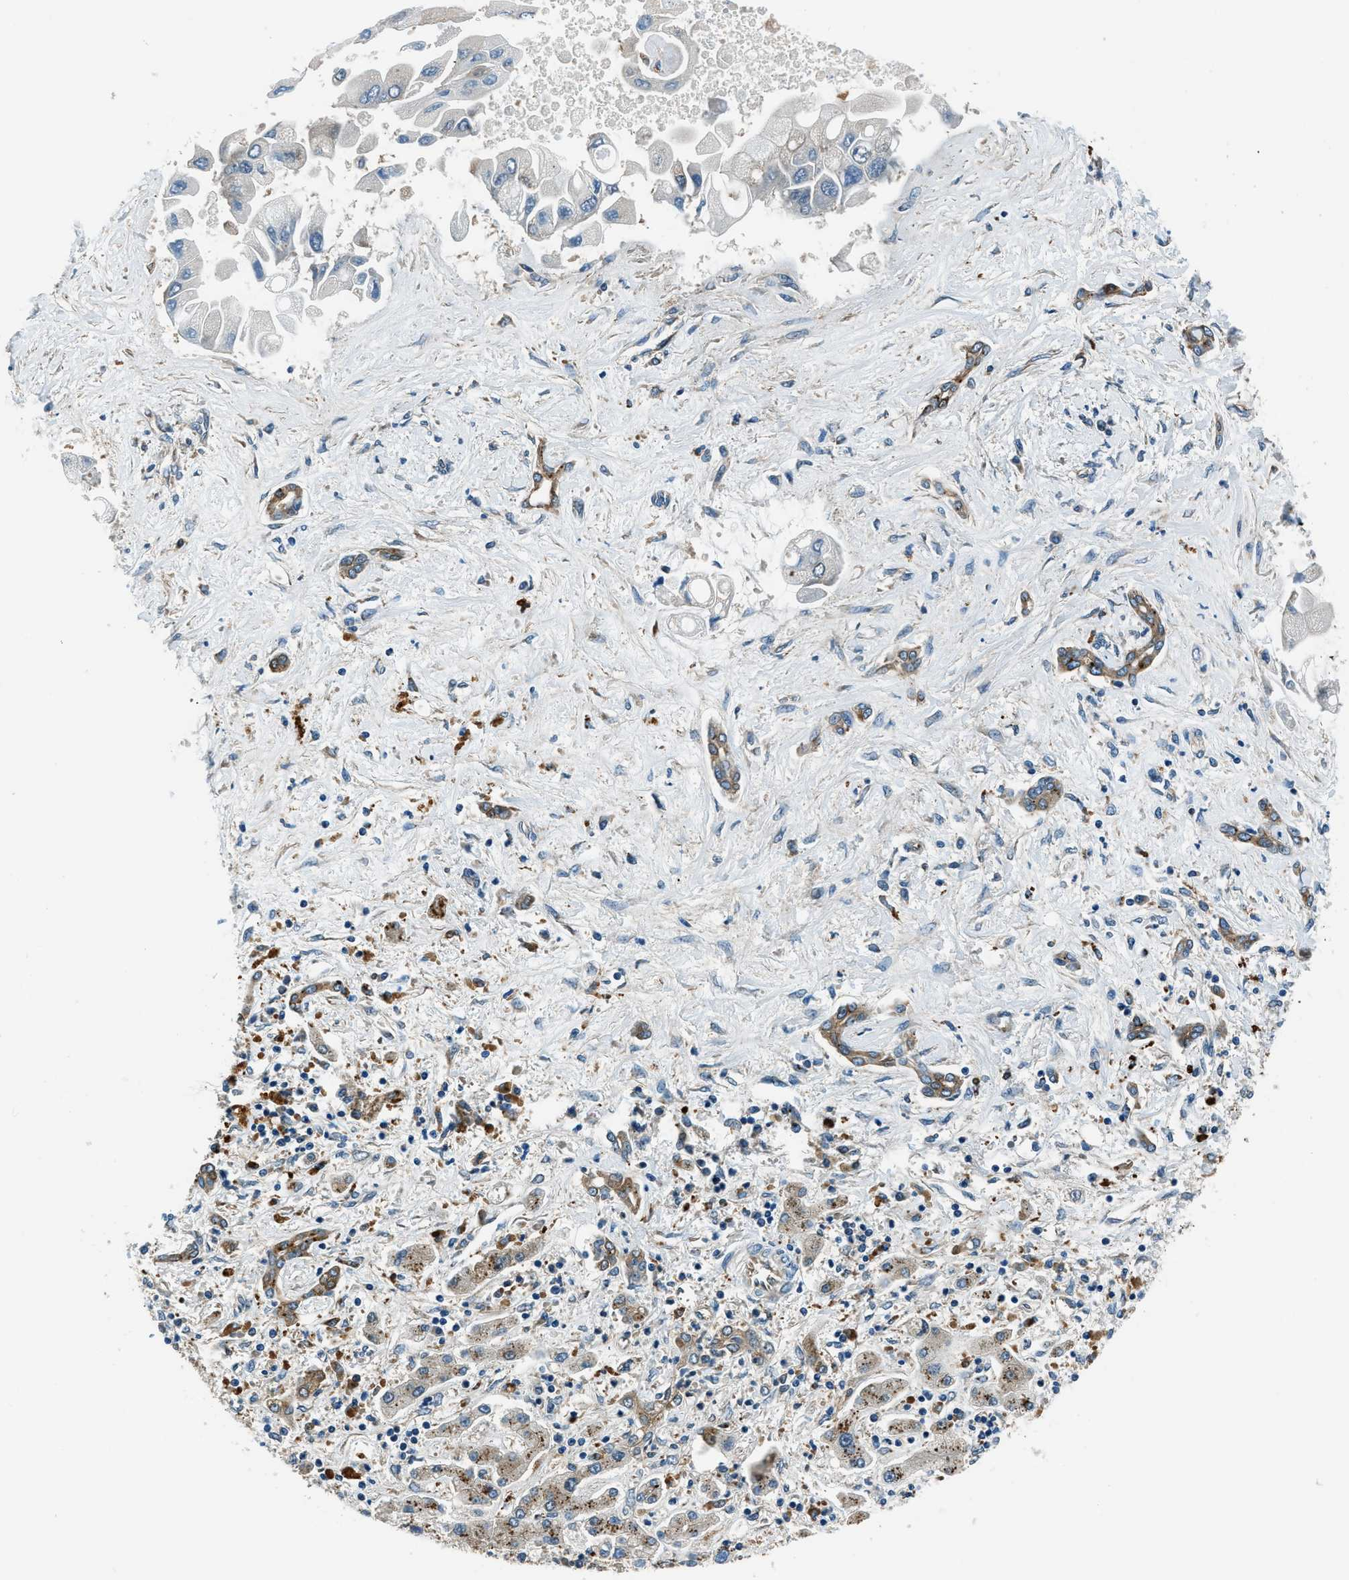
{"staining": {"intensity": "weak", "quantity": "<25%", "location": "cytoplasmic/membranous"}, "tissue": "liver cancer", "cell_type": "Tumor cells", "image_type": "cancer", "snomed": [{"axis": "morphology", "description": "Cholangiocarcinoma"}, {"axis": "topography", "description": "Liver"}], "caption": "IHC image of human cholangiocarcinoma (liver) stained for a protein (brown), which displays no staining in tumor cells.", "gene": "SLC19A2", "patient": {"sex": "male", "age": 50}}